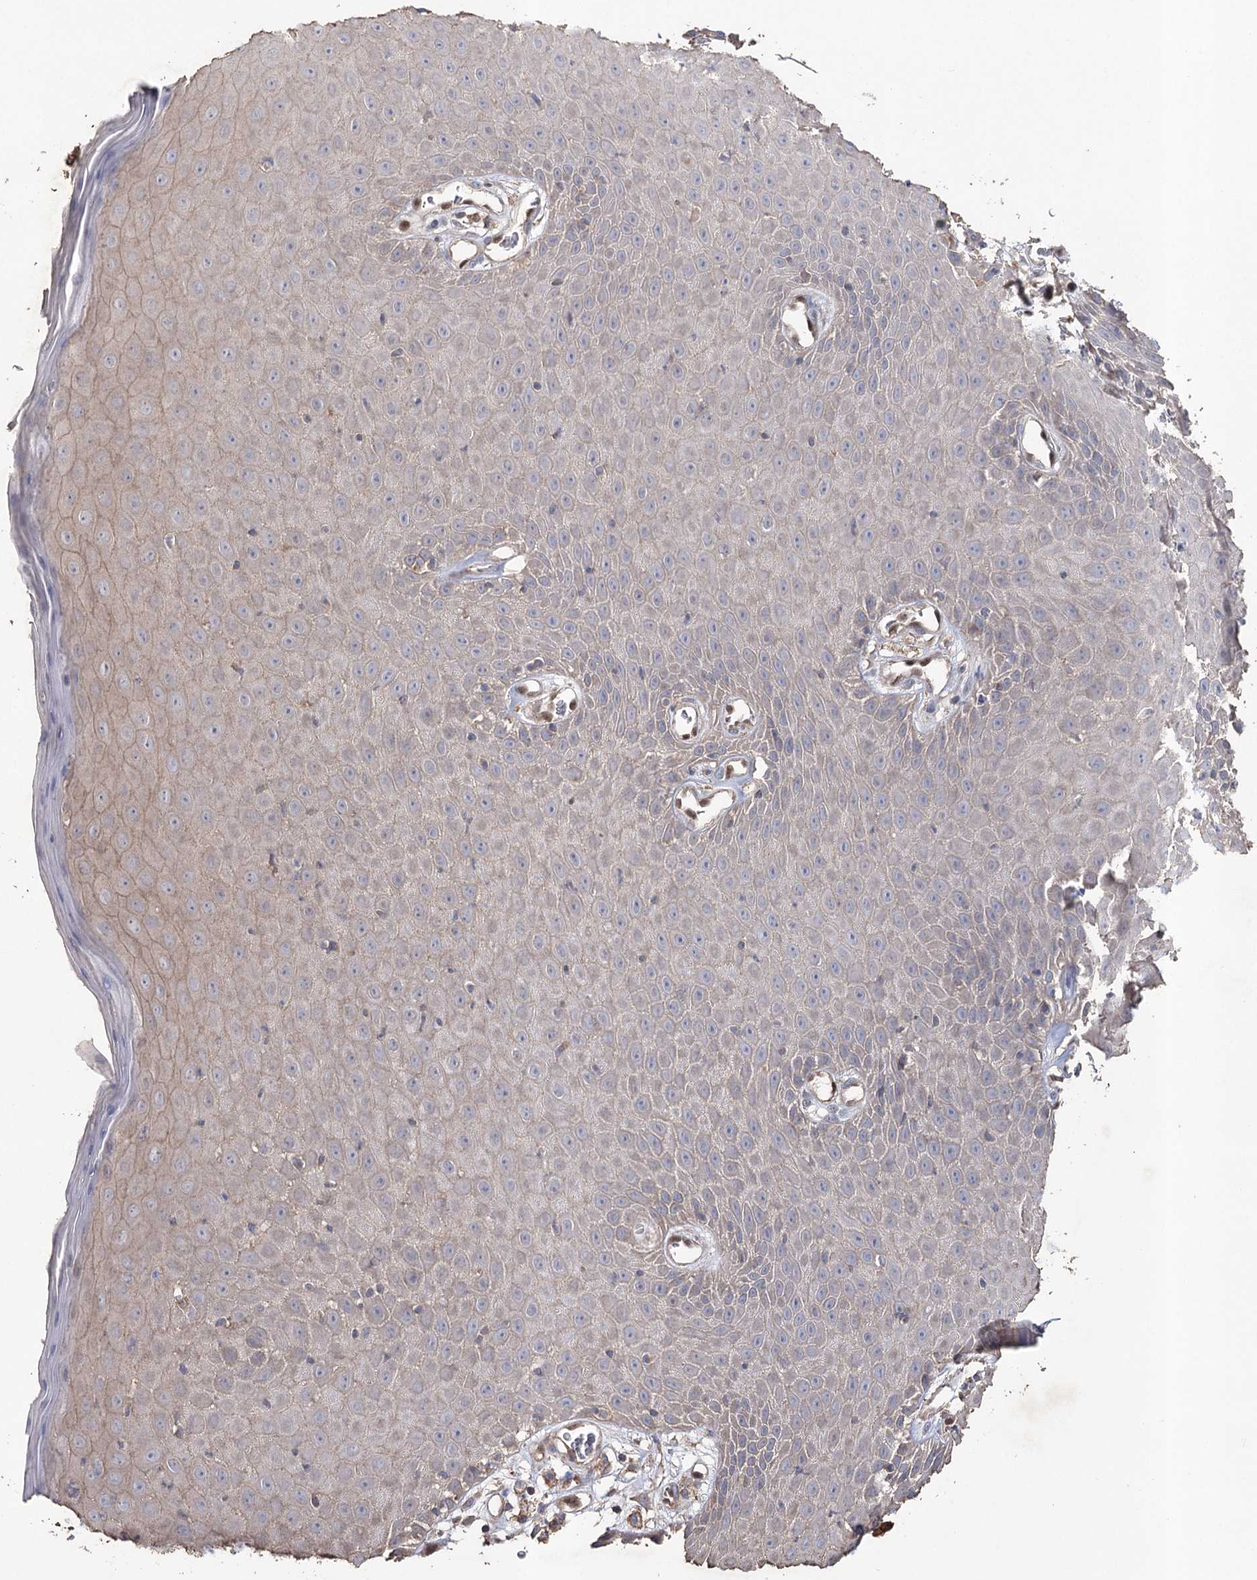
{"staining": {"intensity": "weak", "quantity": "<25%", "location": "cytoplasmic/membranous"}, "tissue": "skin", "cell_type": "Epidermal cells", "image_type": "normal", "snomed": [{"axis": "morphology", "description": "Normal tissue, NOS"}, {"axis": "topography", "description": "Vulva"}], "caption": "Immunohistochemistry (IHC) of unremarkable human skin exhibits no positivity in epidermal cells.", "gene": "FAM13B", "patient": {"sex": "female", "age": 68}}